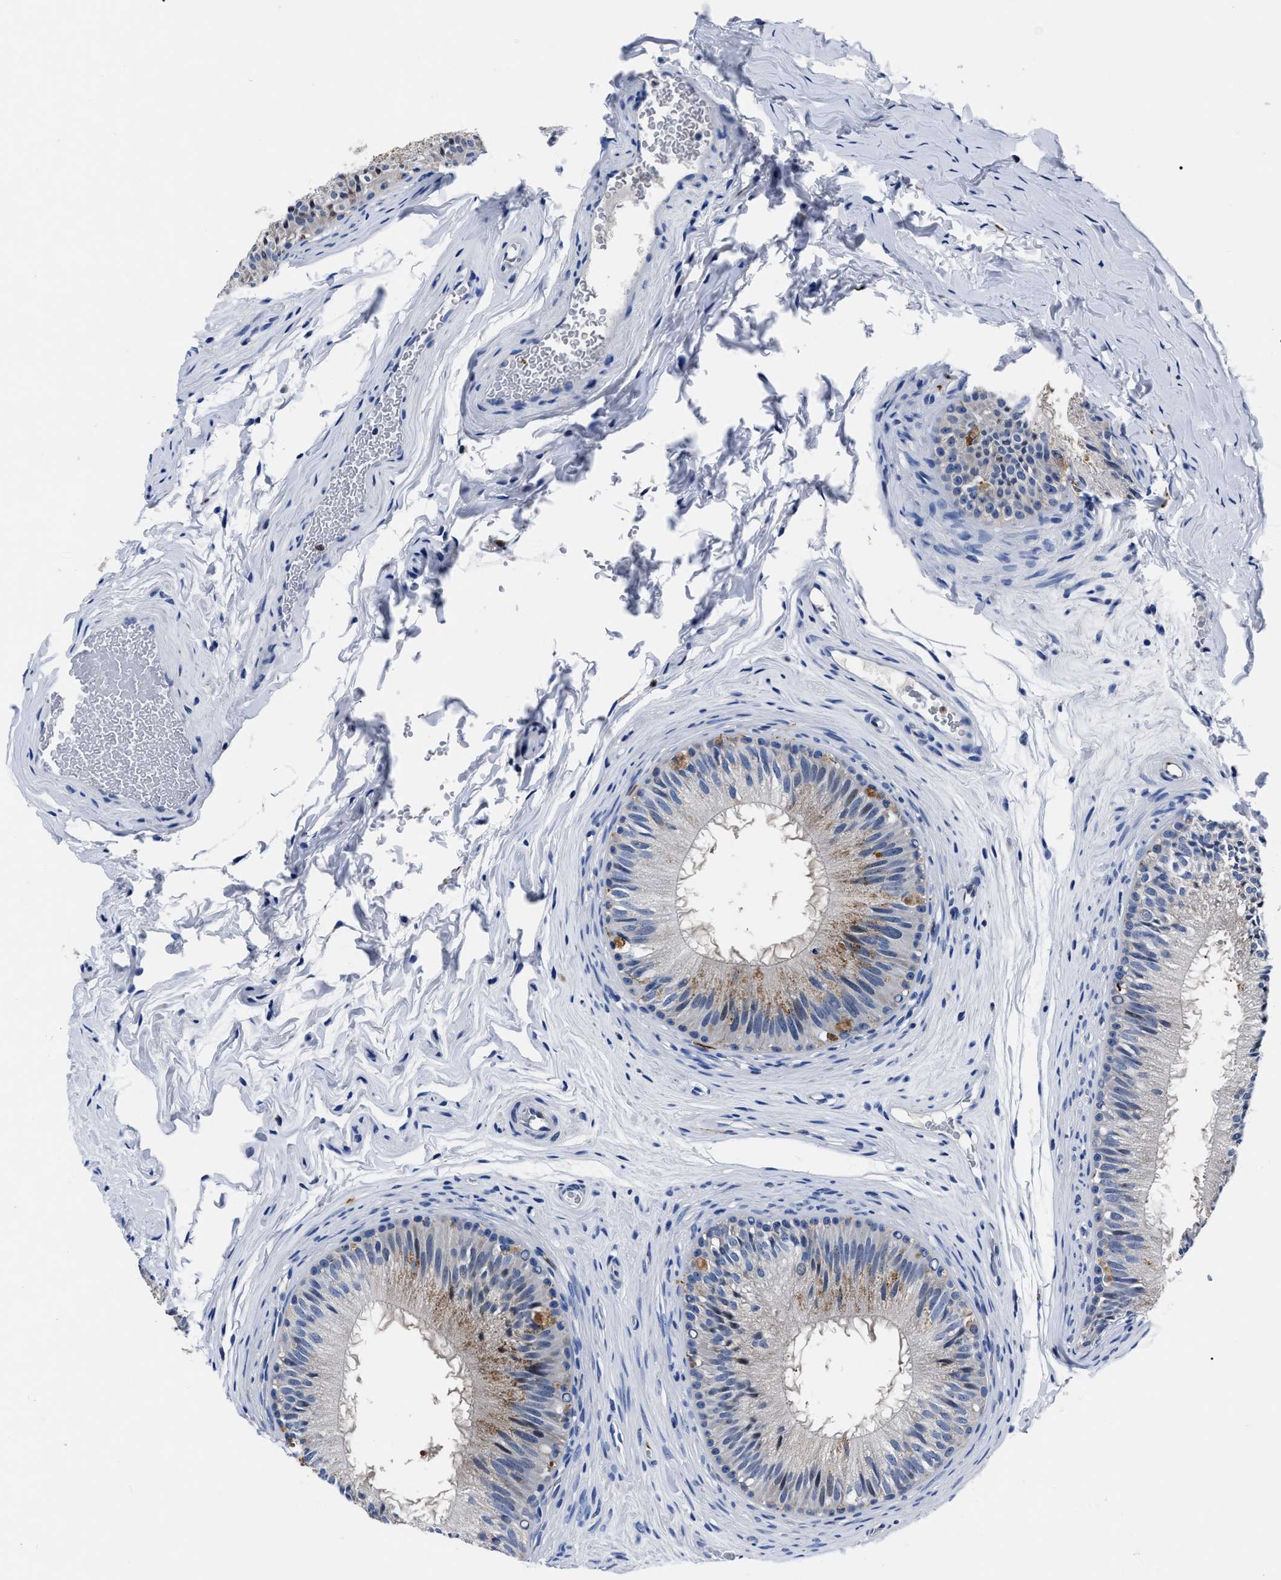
{"staining": {"intensity": "weak", "quantity": "<25%", "location": "cytoplasmic/membranous"}, "tissue": "epididymis", "cell_type": "Glandular cells", "image_type": "normal", "snomed": [{"axis": "morphology", "description": "Normal tissue, NOS"}, {"axis": "topography", "description": "Testis"}, {"axis": "topography", "description": "Epididymis"}], "caption": "The image shows no significant positivity in glandular cells of epididymis. Nuclei are stained in blue.", "gene": "OR10G3", "patient": {"sex": "male", "age": 36}}